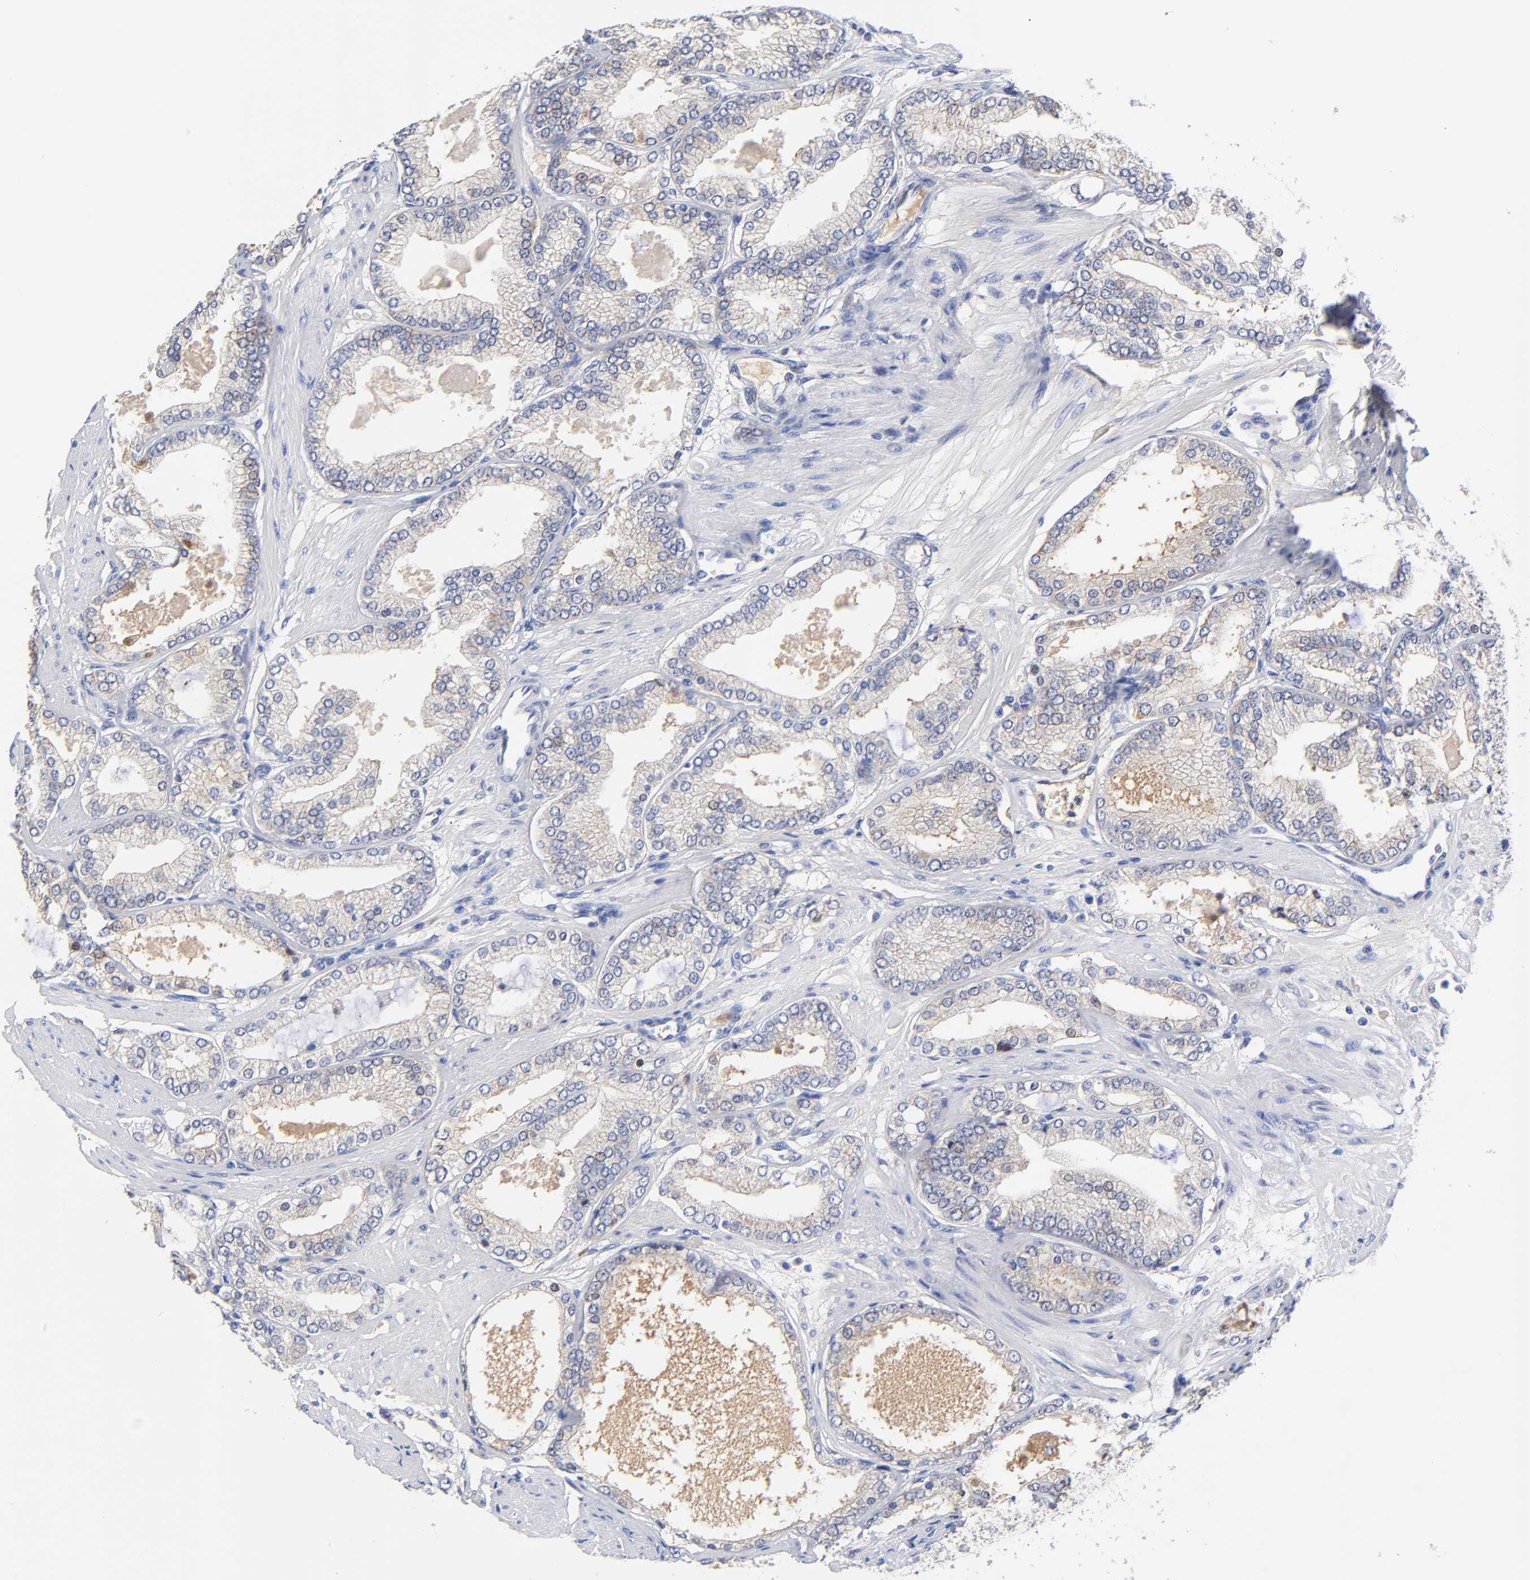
{"staining": {"intensity": "weak", "quantity": "<25%", "location": "cytoplasmic/membranous"}, "tissue": "prostate cancer", "cell_type": "Tumor cells", "image_type": "cancer", "snomed": [{"axis": "morphology", "description": "Adenocarcinoma, High grade"}, {"axis": "topography", "description": "Prostate"}], "caption": "The histopathology image exhibits no significant staining in tumor cells of prostate cancer.", "gene": "IGLV3-10", "patient": {"sex": "male", "age": 61}}